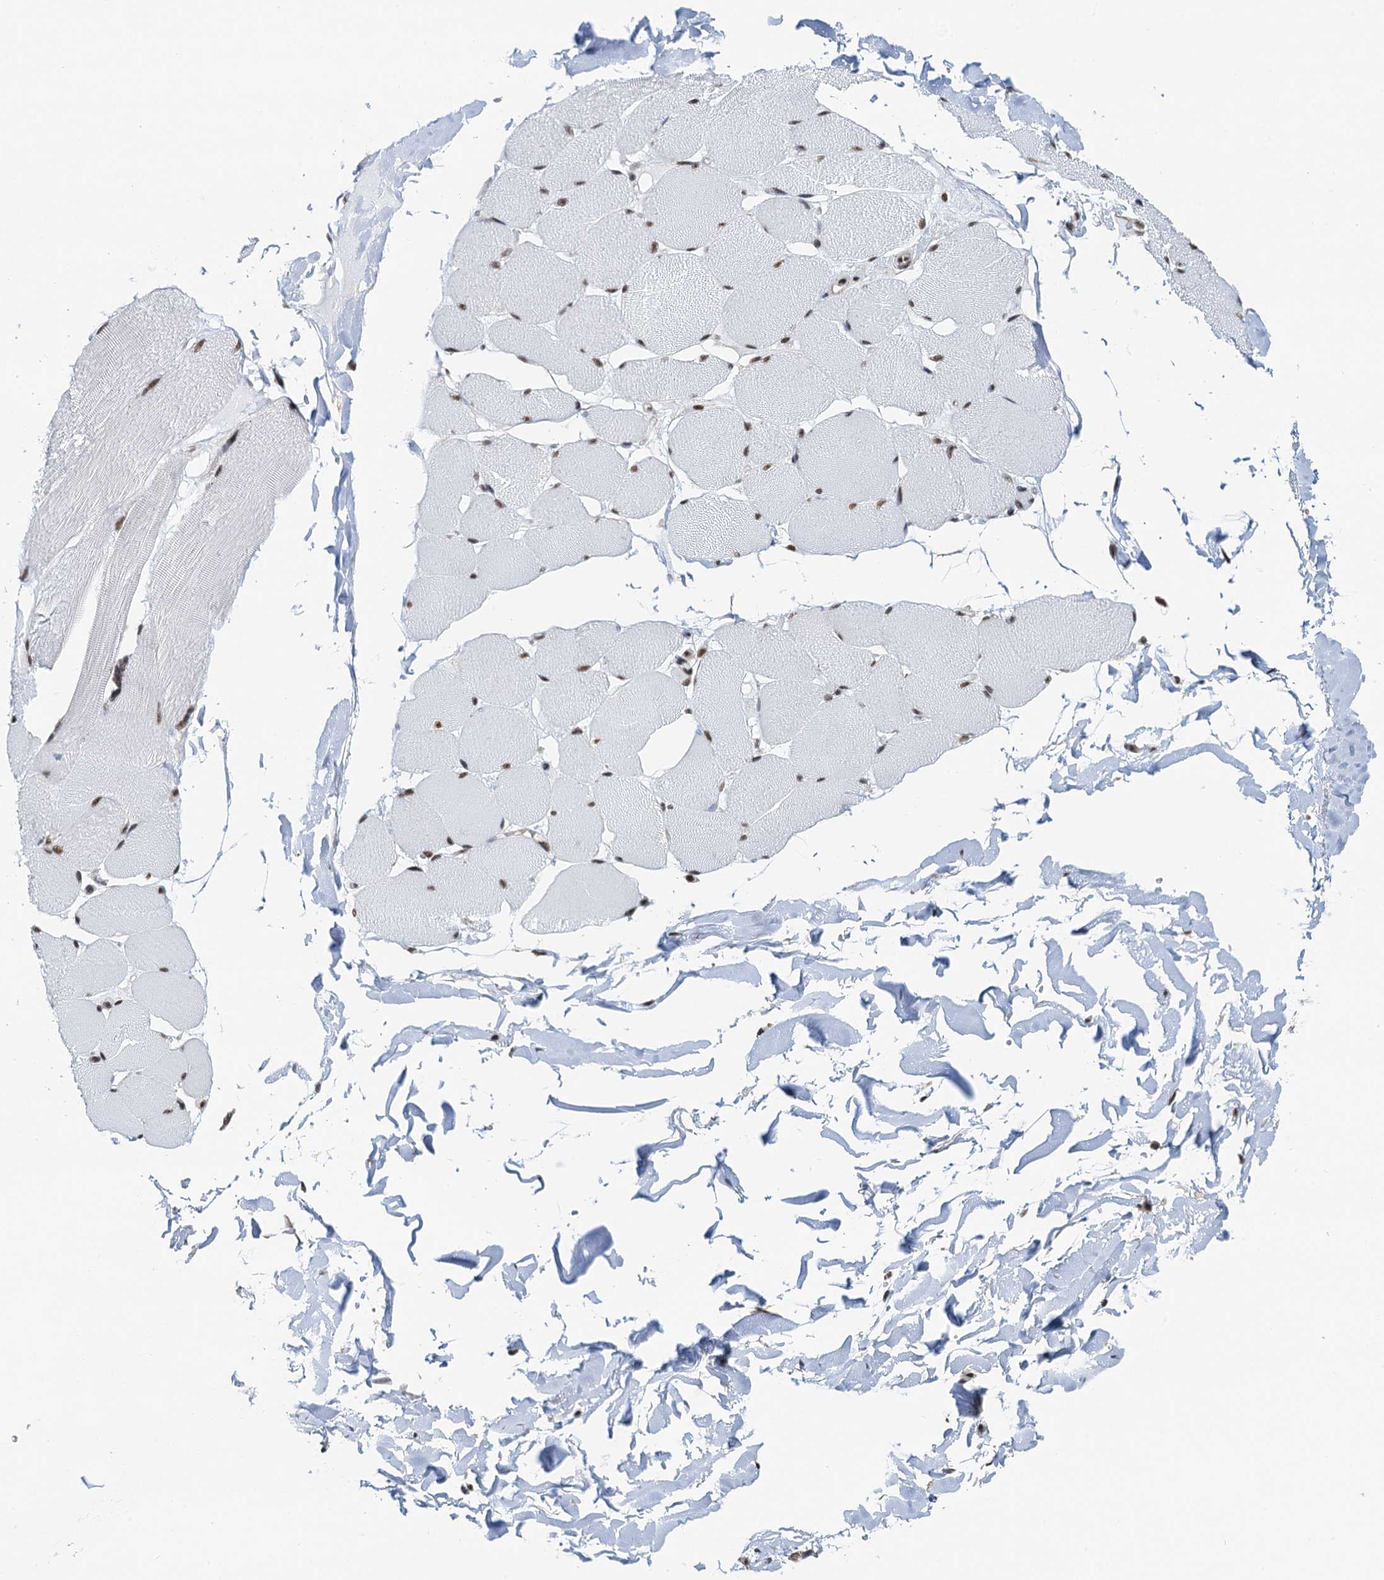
{"staining": {"intensity": "moderate", "quantity": "25%-75%", "location": "nuclear"}, "tissue": "skeletal muscle", "cell_type": "Myocytes", "image_type": "normal", "snomed": [{"axis": "morphology", "description": "Normal tissue, NOS"}, {"axis": "topography", "description": "Skin"}, {"axis": "topography", "description": "Skeletal muscle"}], "caption": "Protein staining demonstrates moderate nuclear positivity in approximately 25%-75% of myocytes in benign skeletal muscle.", "gene": "ZNF609", "patient": {"sex": "male", "age": 83}}